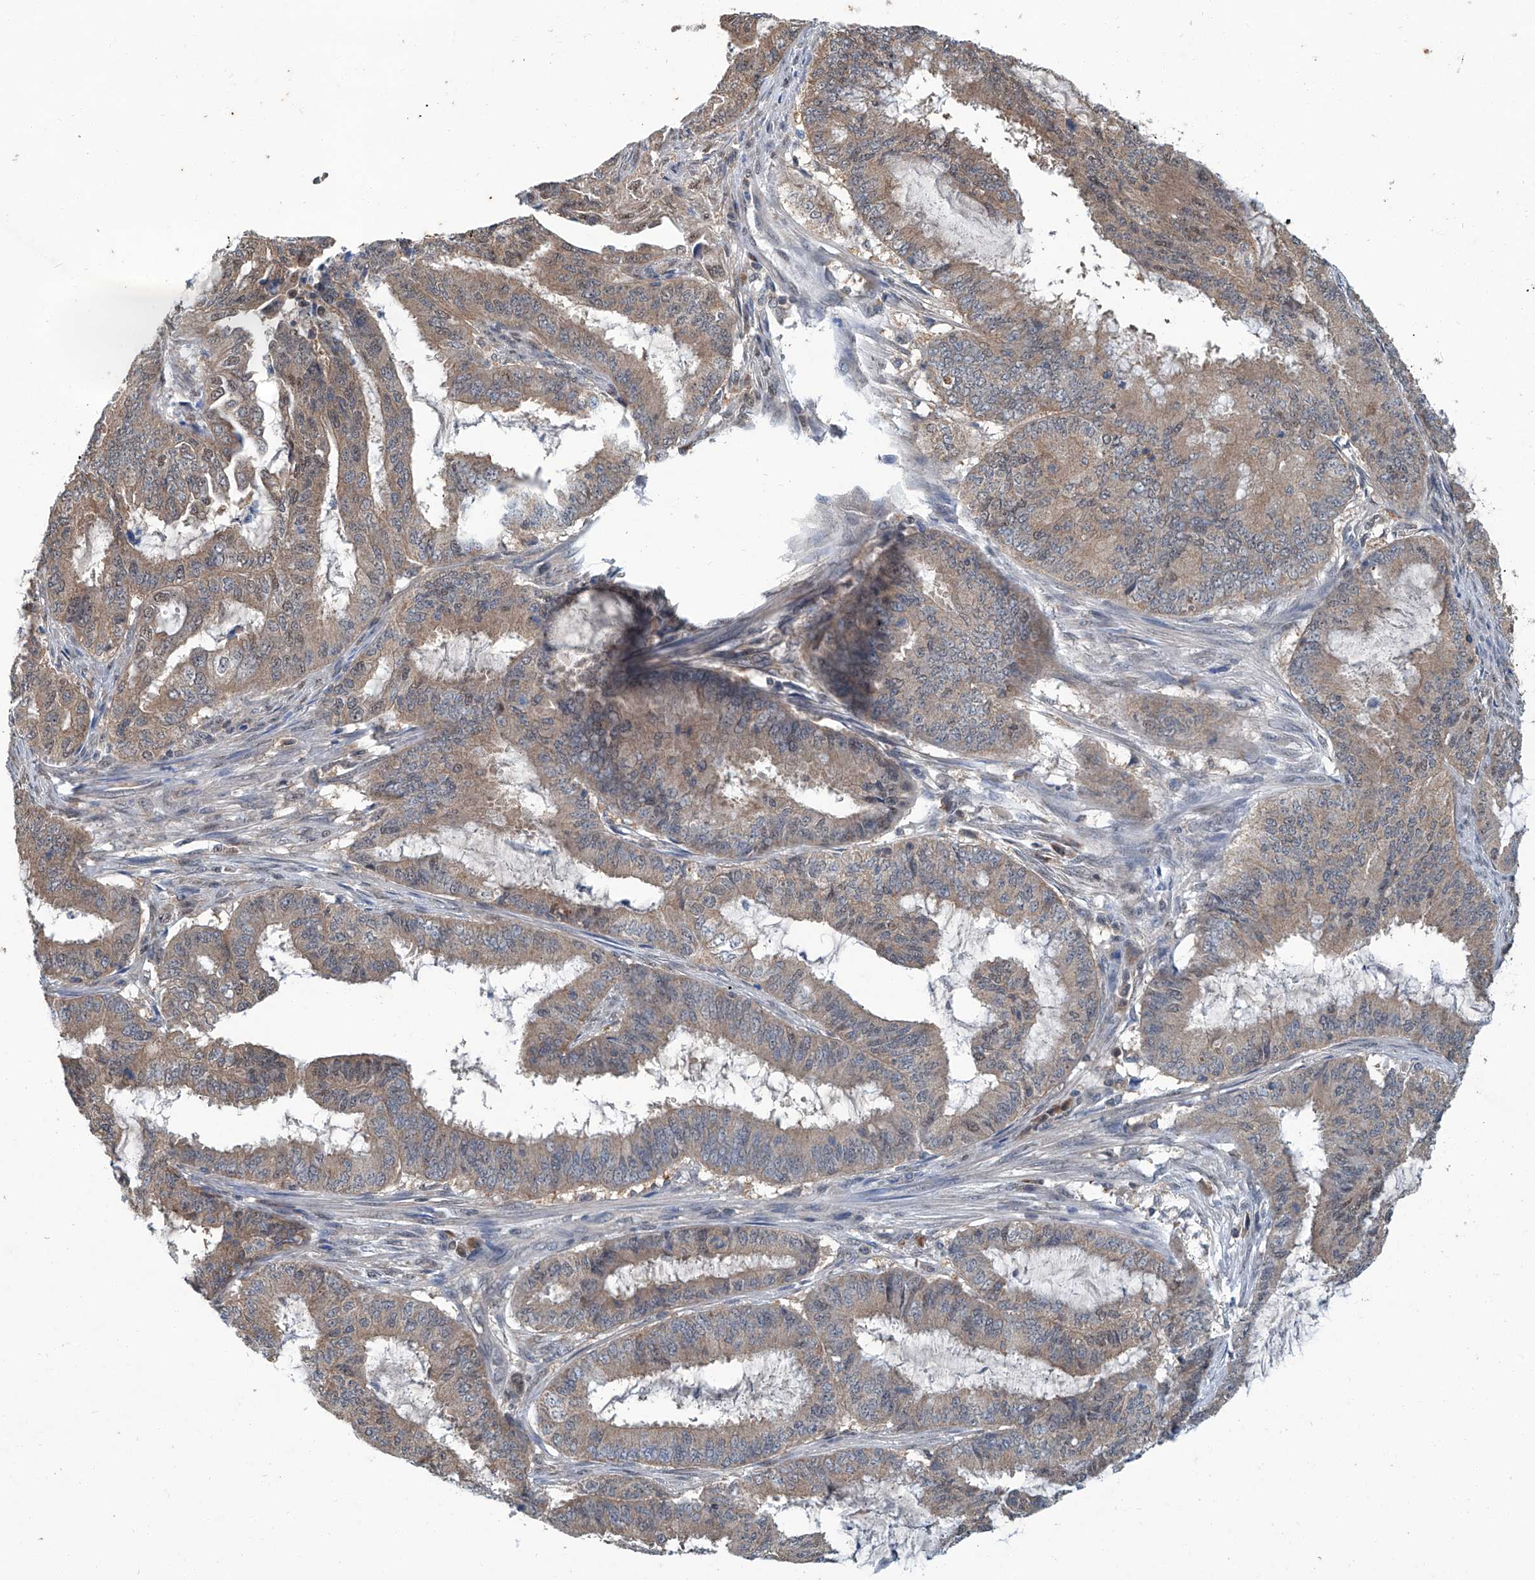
{"staining": {"intensity": "weak", "quantity": ">75%", "location": "cytoplasmic/membranous"}, "tissue": "endometrial cancer", "cell_type": "Tumor cells", "image_type": "cancer", "snomed": [{"axis": "morphology", "description": "Adenocarcinoma, NOS"}, {"axis": "topography", "description": "Endometrium"}], "caption": "Weak cytoplasmic/membranous expression for a protein is identified in approximately >75% of tumor cells of endometrial adenocarcinoma using IHC.", "gene": "CLK1", "patient": {"sex": "female", "age": 51}}